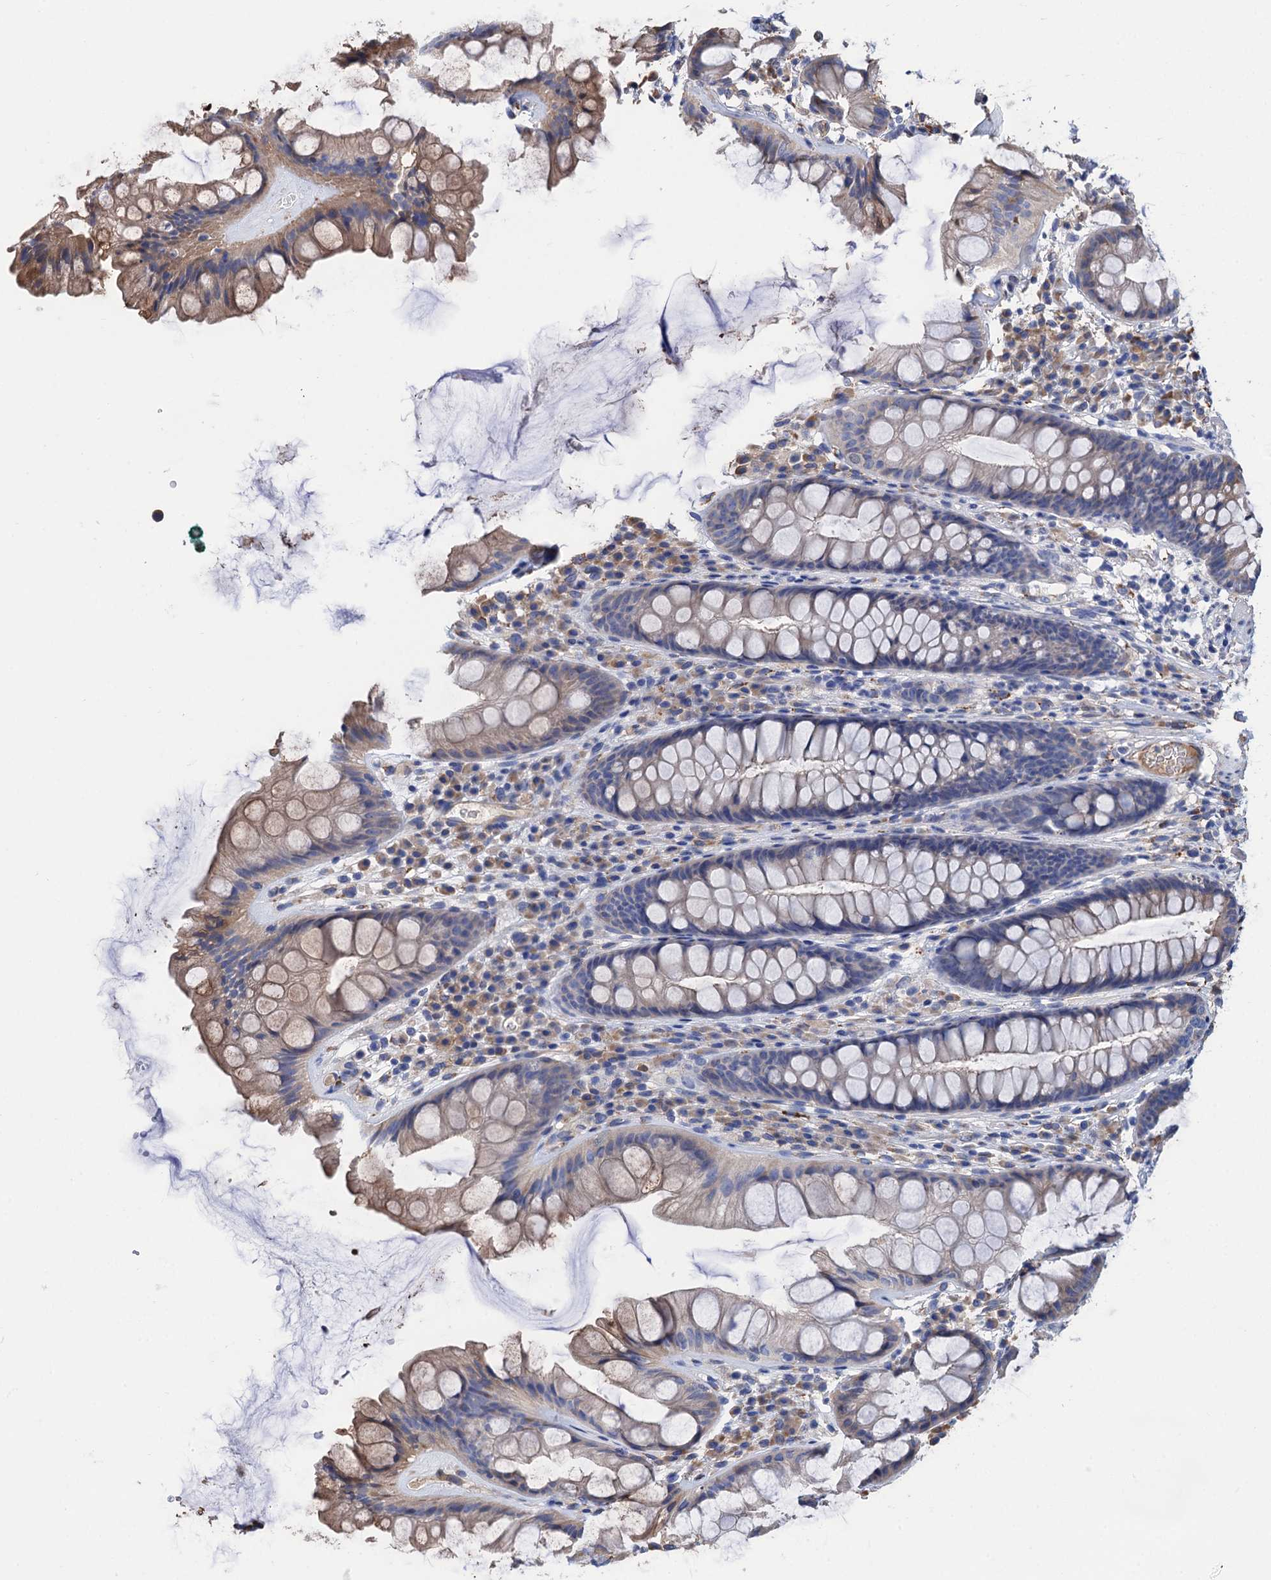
{"staining": {"intensity": "weak", "quantity": "25%-75%", "location": "cytoplasmic/membranous"}, "tissue": "rectum", "cell_type": "Glandular cells", "image_type": "normal", "snomed": [{"axis": "morphology", "description": "Normal tissue, NOS"}, {"axis": "topography", "description": "Rectum"}], "caption": "Glandular cells demonstrate low levels of weak cytoplasmic/membranous positivity in approximately 25%-75% of cells in unremarkable human rectum. The protein of interest is shown in brown color, while the nuclei are stained blue.", "gene": "CNNM1", "patient": {"sex": "male", "age": 74}}